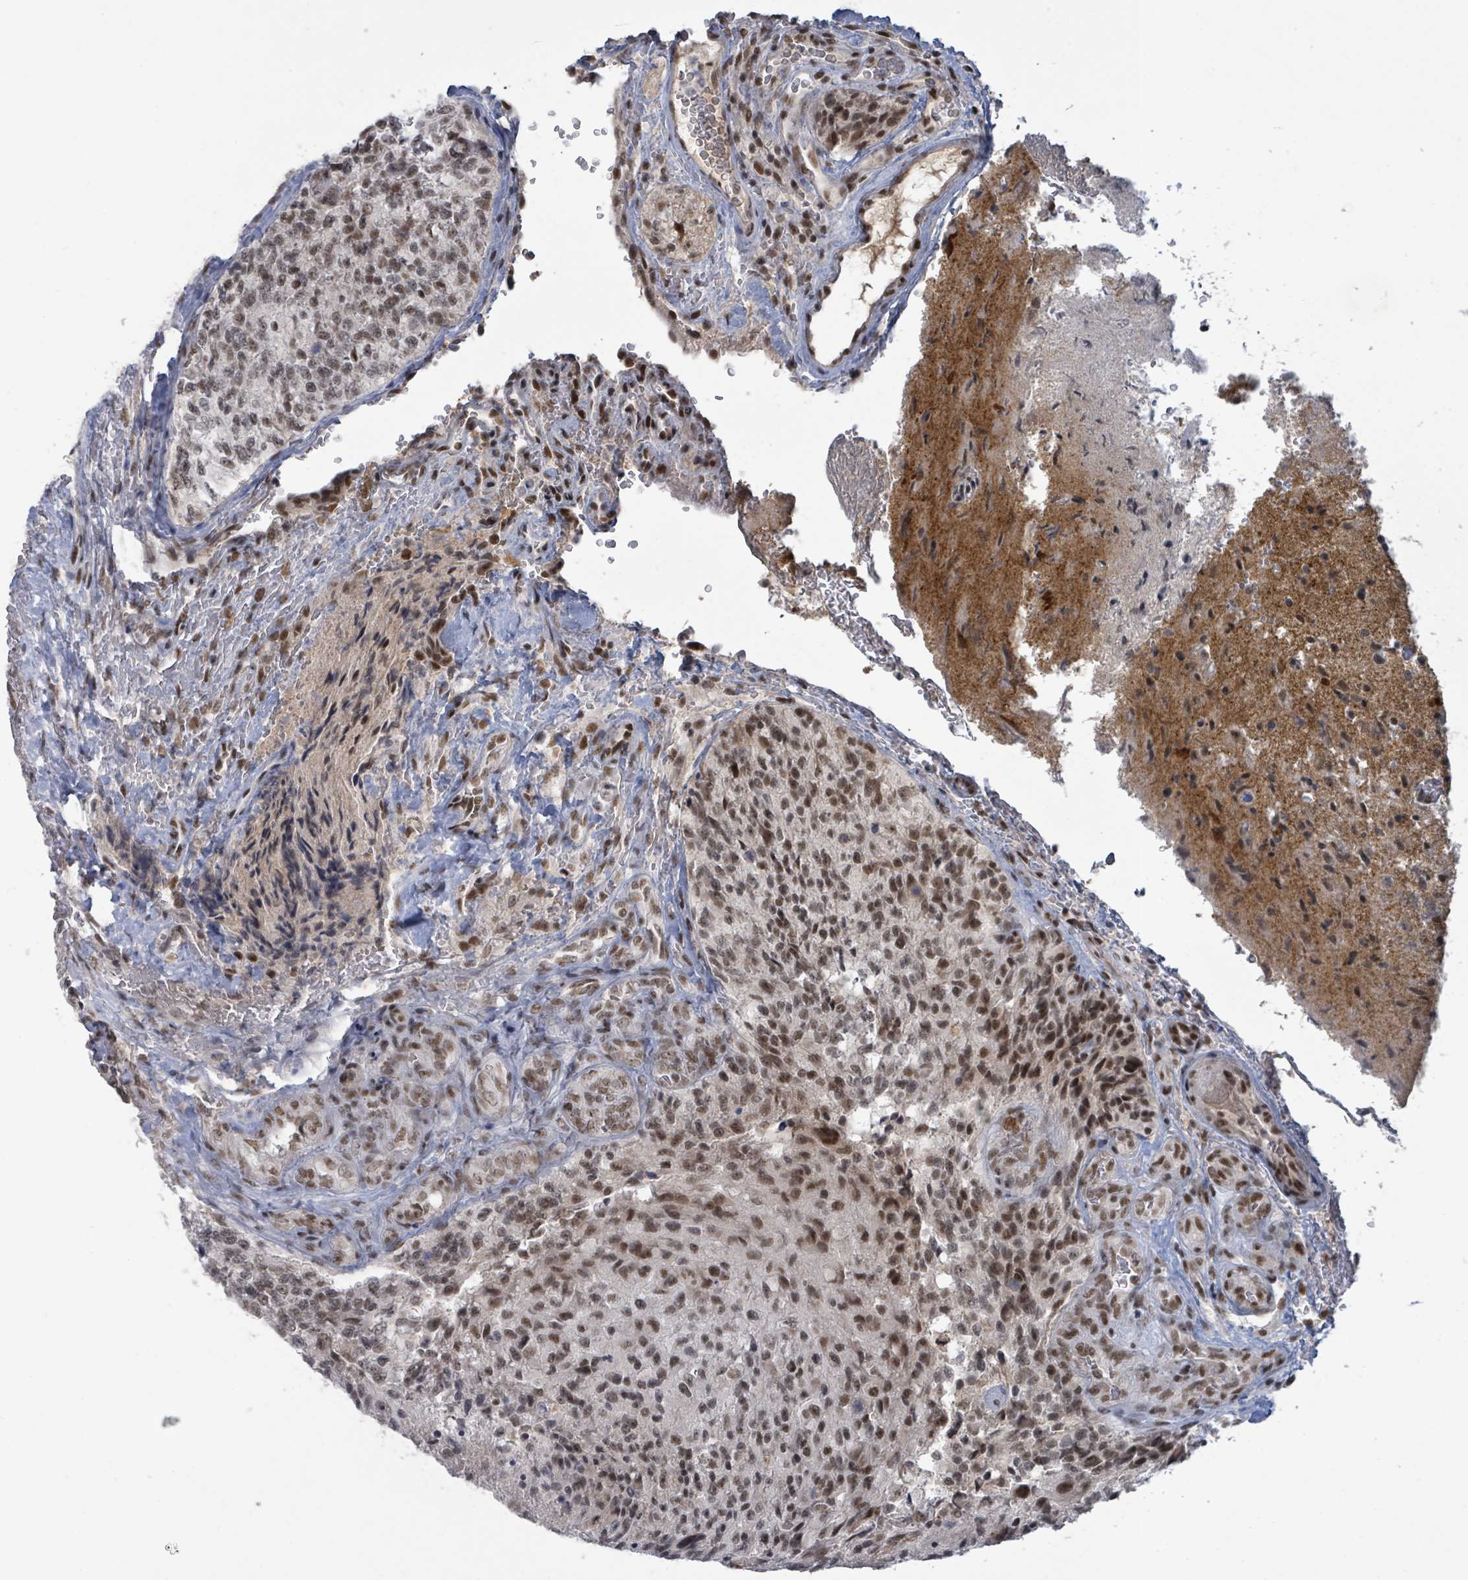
{"staining": {"intensity": "moderate", "quantity": ">75%", "location": "nuclear"}, "tissue": "glioma", "cell_type": "Tumor cells", "image_type": "cancer", "snomed": [{"axis": "morphology", "description": "Normal tissue, NOS"}, {"axis": "morphology", "description": "Glioma, malignant, High grade"}, {"axis": "topography", "description": "Cerebral cortex"}], "caption": "Glioma stained with a brown dye demonstrates moderate nuclear positive expression in about >75% of tumor cells.", "gene": "BANP", "patient": {"sex": "male", "age": 56}}